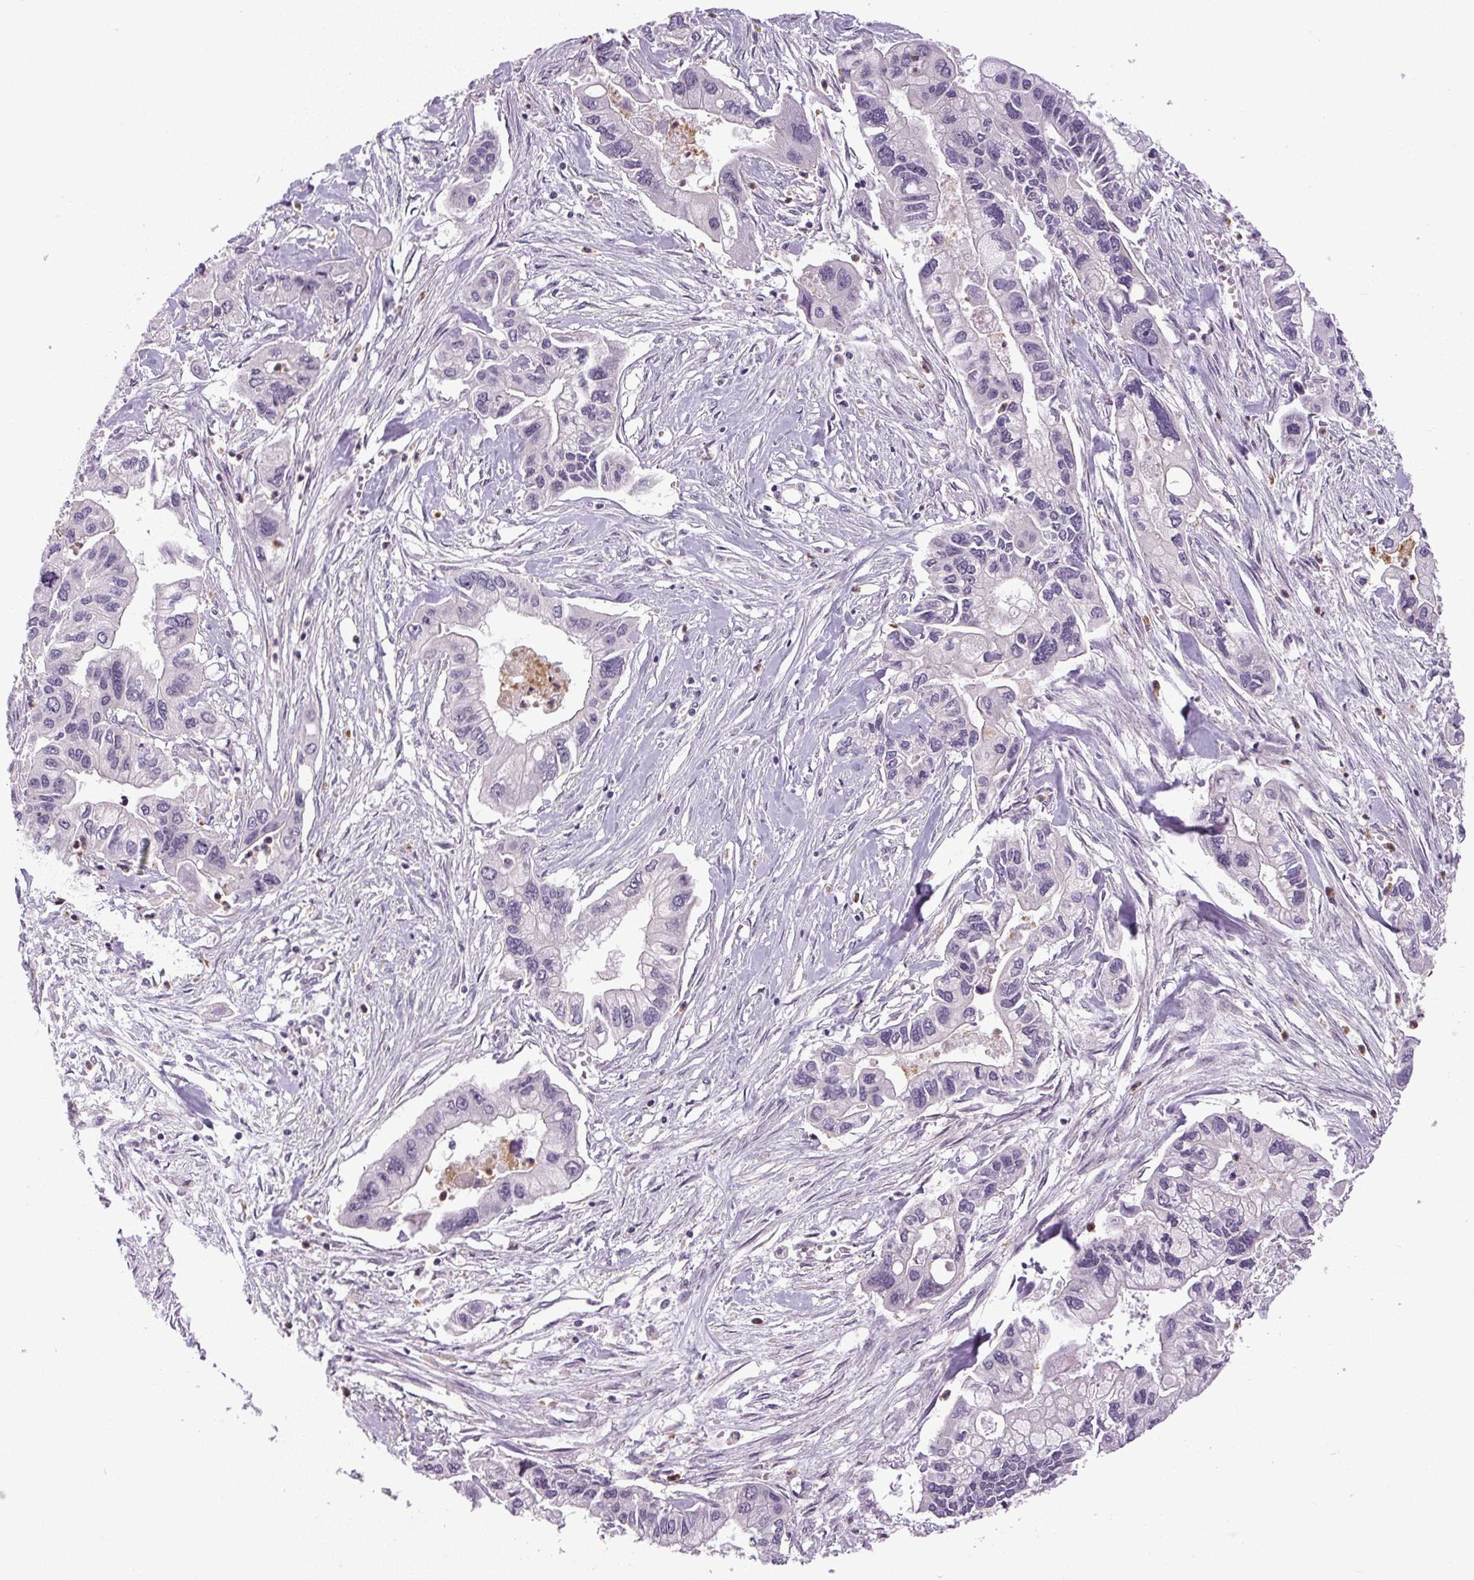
{"staining": {"intensity": "negative", "quantity": "none", "location": "none"}, "tissue": "pancreatic cancer", "cell_type": "Tumor cells", "image_type": "cancer", "snomed": [{"axis": "morphology", "description": "Adenocarcinoma, NOS"}, {"axis": "topography", "description": "Pancreas"}], "caption": "The immunohistochemistry micrograph has no significant positivity in tumor cells of pancreatic adenocarcinoma tissue.", "gene": "SGF29", "patient": {"sex": "male", "age": 62}}